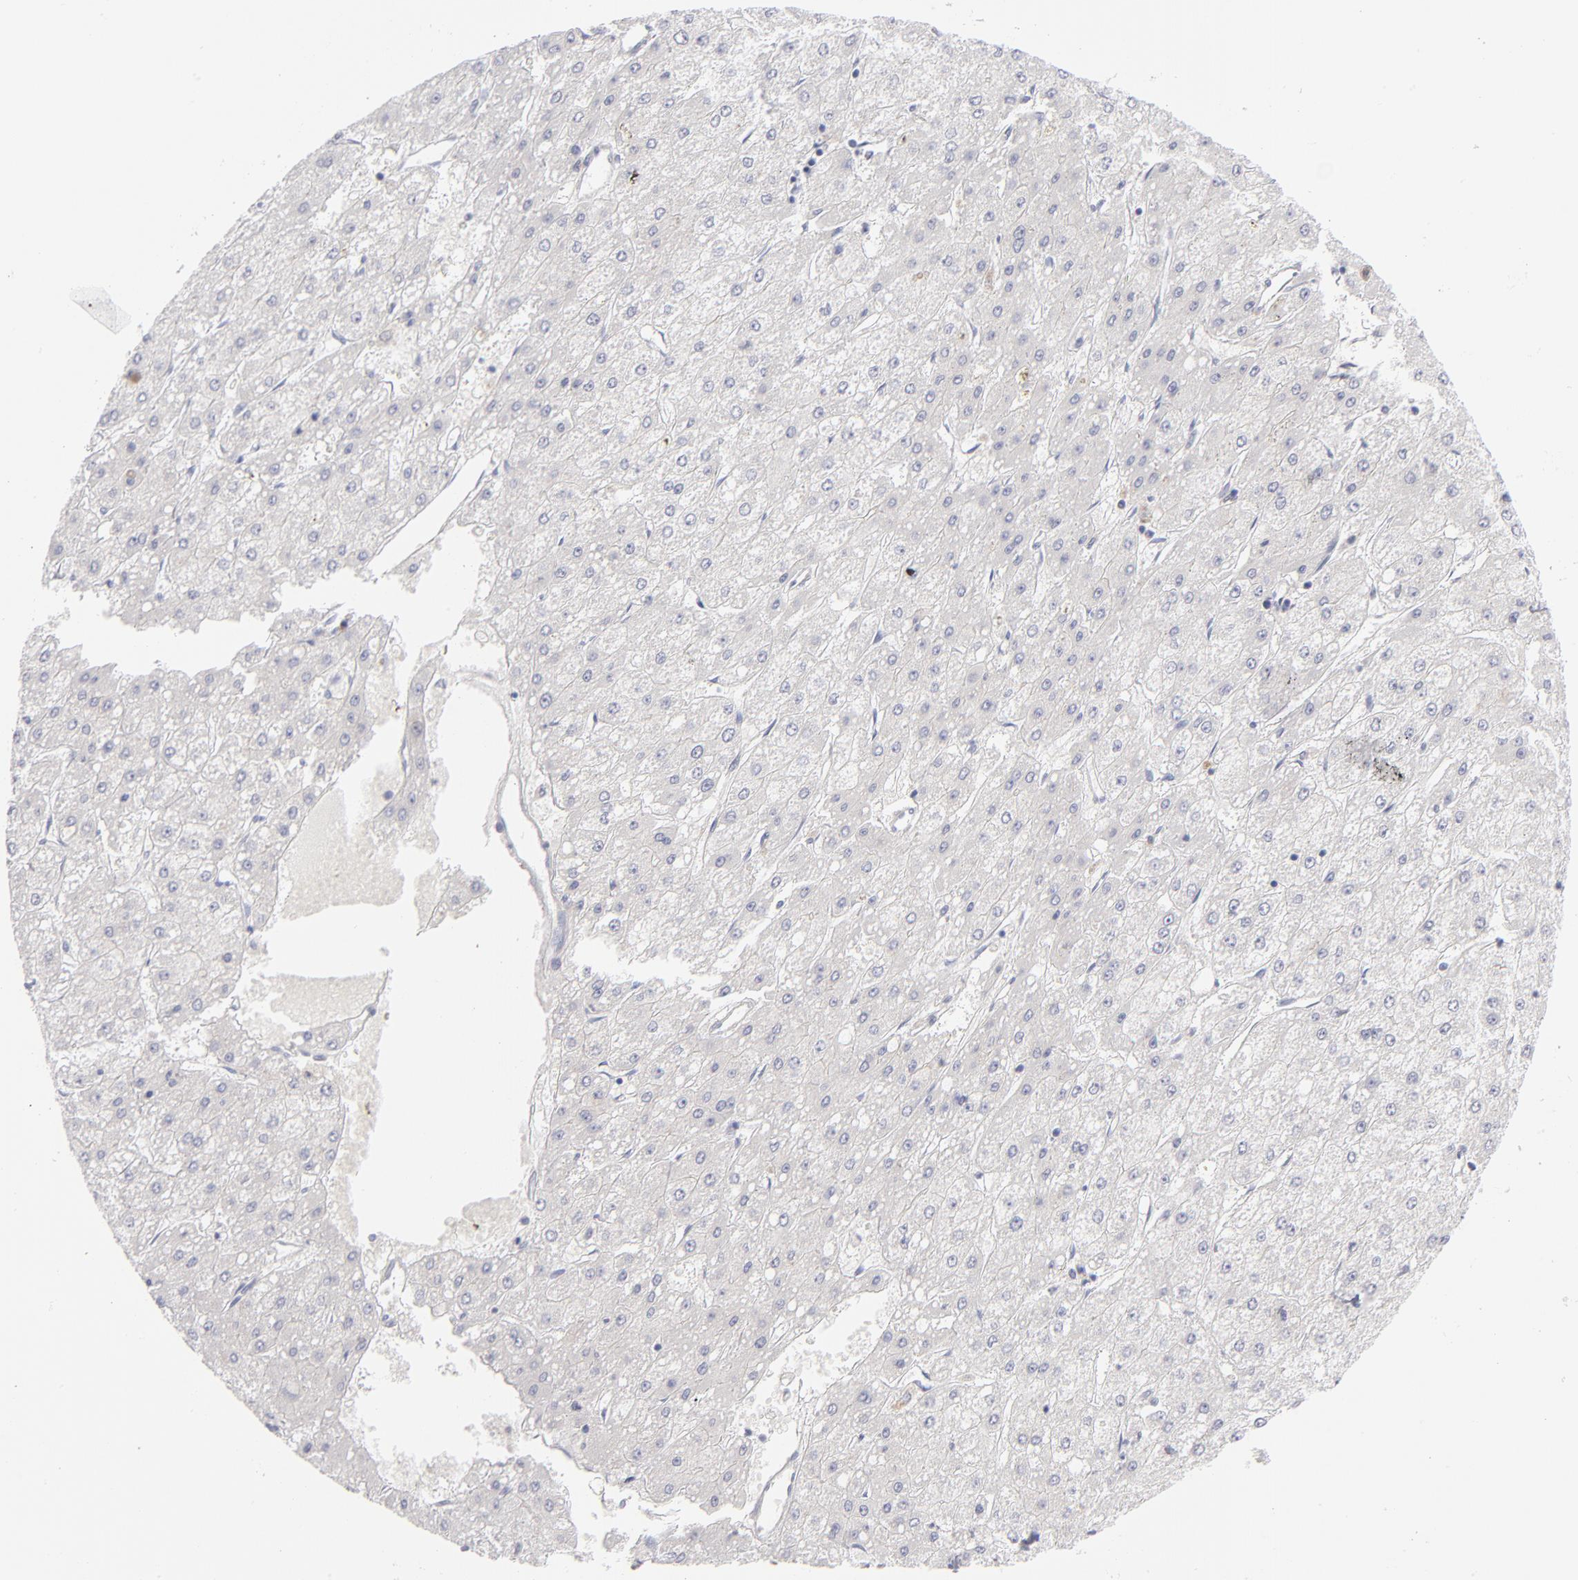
{"staining": {"intensity": "negative", "quantity": "none", "location": "none"}, "tissue": "liver cancer", "cell_type": "Tumor cells", "image_type": "cancer", "snomed": [{"axis": "morphology", "description": "Carcinoma, Hepatocellular, NOS"}, {"axis": "topography", "description": "Liver"}], "caption": "The immunohistochemistry (IHC) micrograph has no significant positivity in tumor cells of liver cancer (hepatocellular carcinoma) tissue. Brightfield microscopy of immunohistochemistry (IHC) stained with DAB (brown) and hematoxylin (blue), captured at high magnification.", "gene": "MTHFD2", "patient": {"sex": "female", "age": 52}}